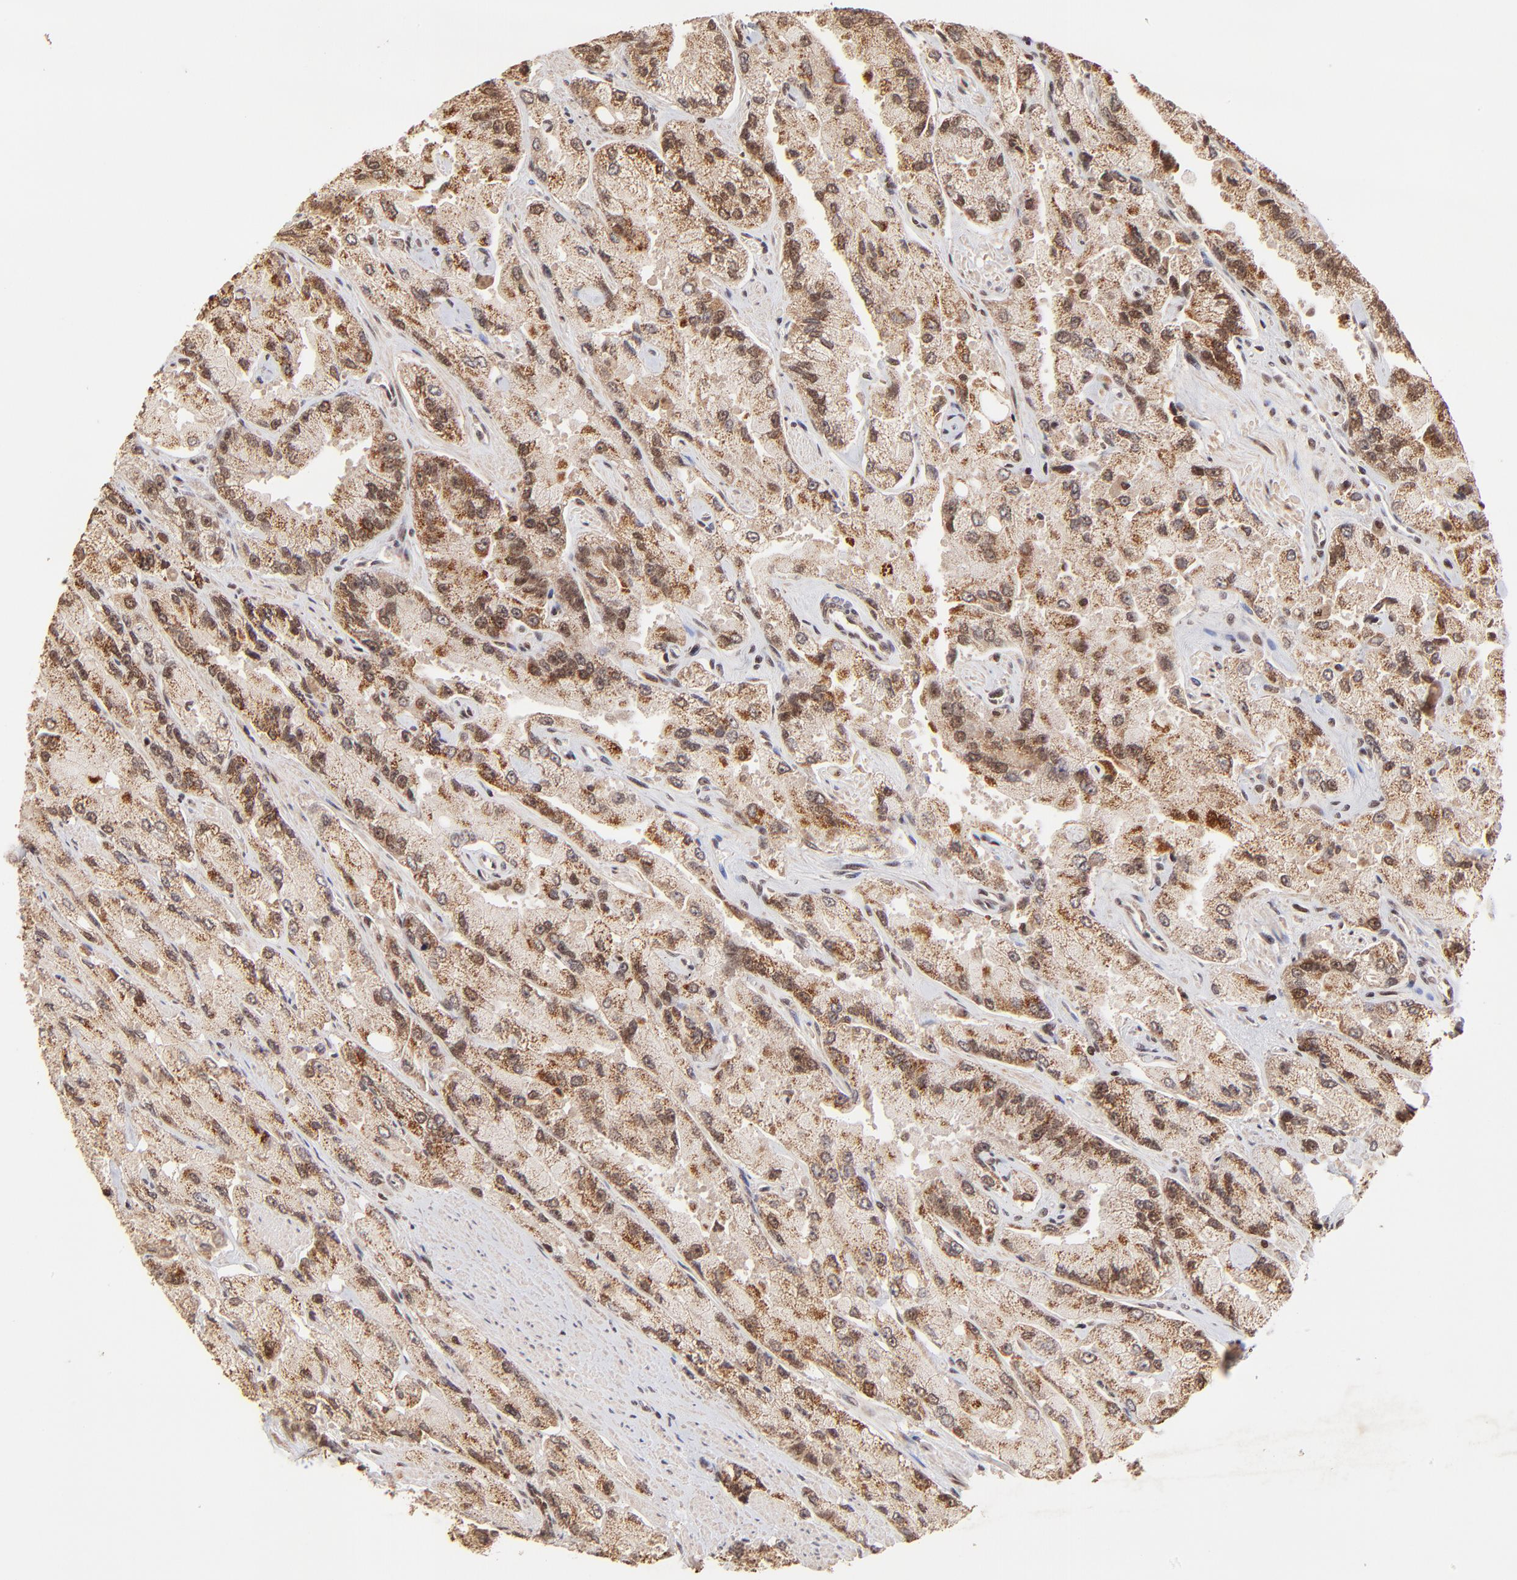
{"staining": {"intensity": "strong", "quantity": ">75%", "location": "cytoplasmic/membranous"}, "tissue": "prostate cancer", "cell_type": "Tumor cells", "image_type": "cancer", "snomed": [{"axis": "morphology", "description": "Adenocarcinoma, High grade"}, {"axis": "topography", "description": "Prostate"}], "caption": "Immunohistochemistry (DAB) staining of human prostate cancer exhibits strong cytoplasmic/membranous protein expression in about >75% of tumor cells.", "gene": "MED15", "patient": {"sex": "male", "age": 58}}